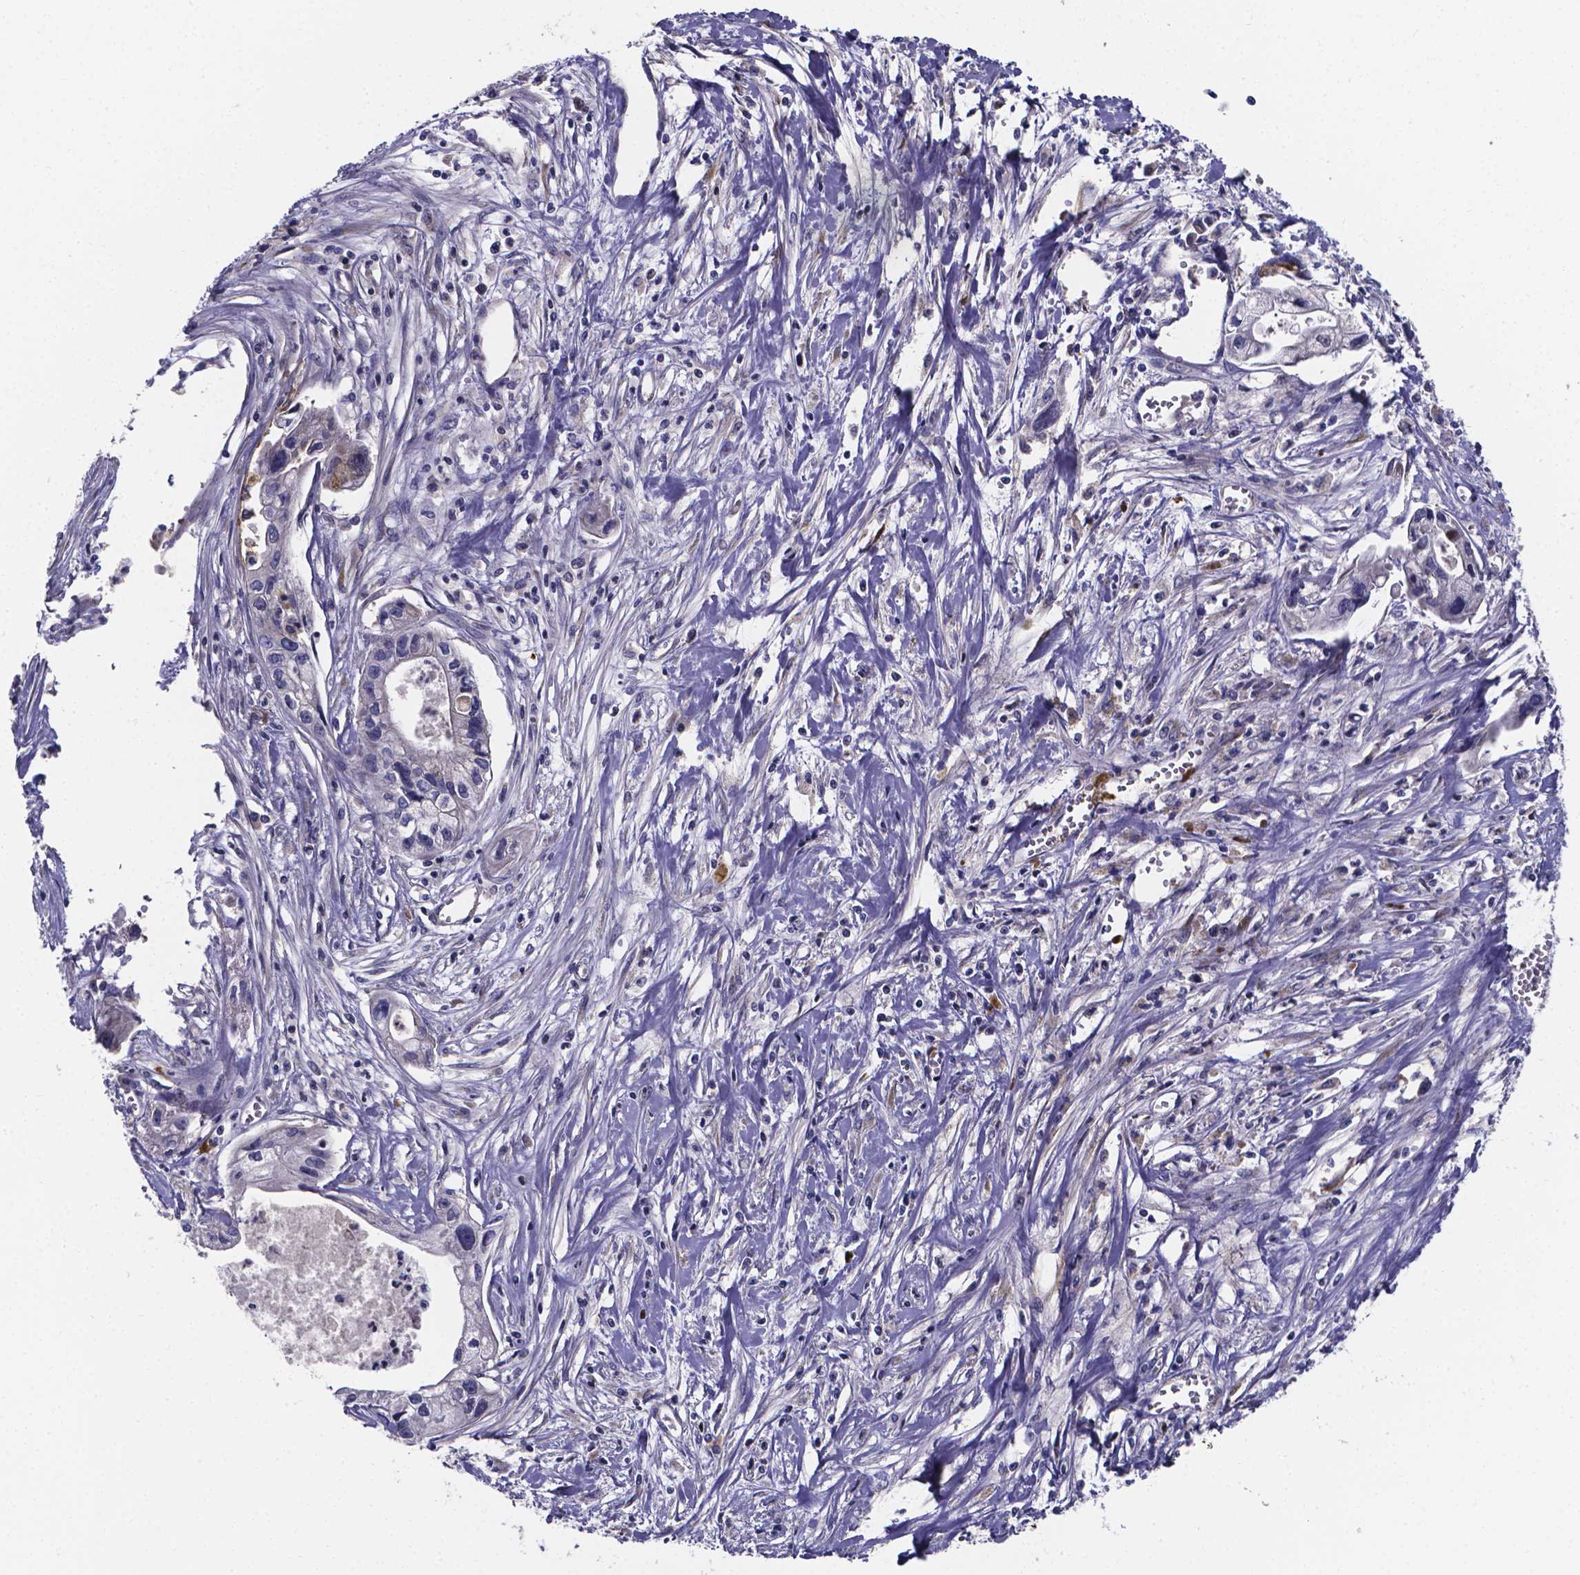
{"staining": {"intensity": "negative", "quantity": "none", "location": "none"}, "tissue": "pancreatic cancer", "cell_type": "Tumor cells", "image_type": "cancer", "snomed": [{"axis": "morphology", "description": "Adenocarcinoma, NOS"}, {"axis": "topography", "description": "Pancreas"}], "caption": "The immunohistochemistry photomicrograph has no significant positivity in tumor cells of pancreatic cancer (adenocarcinoma) tissue.", "gene": "SFRP4", "patient": {"sex": "male", "age": 70}}